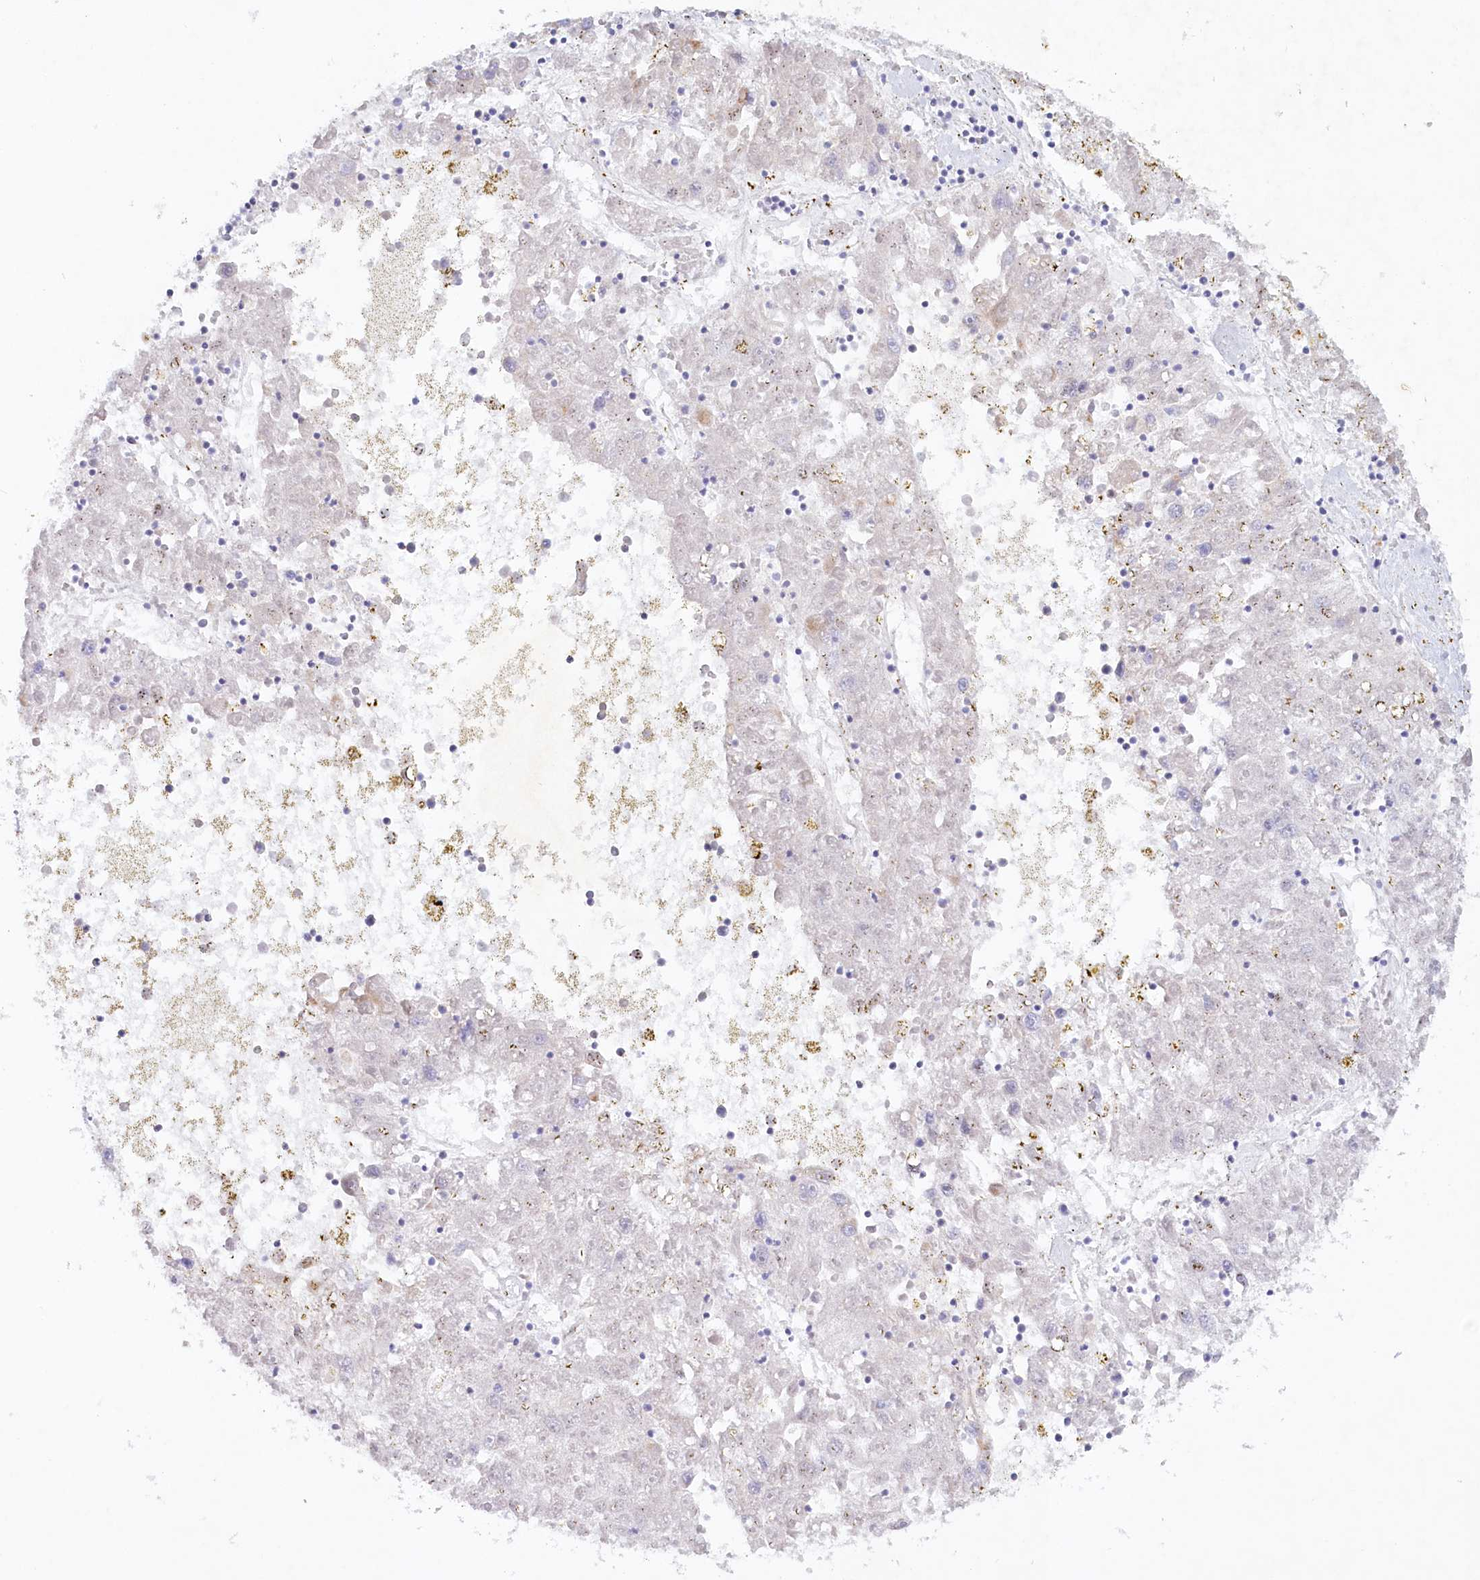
{"staining": {"intensity": "negative", "quantity": "none", "location": "none"}, "tissue": "liver cancer", "cell_type": "Tumor cells", "image_type": "cancer", "snomed": [{"axis": "morphology", "description": "Carcinoma, Hepatocellular, NOS"}, {"axis": "topography", "description": "Liver"}], "caption": "DAB (3,3'-diaminobenzidine) immunohistochemical staining of human liver hepatocellular carcinoma reveals no significant positivity in tumor cells.", "gene": "PSAPL1", "patient": {"sex": "male", "age": 49}}